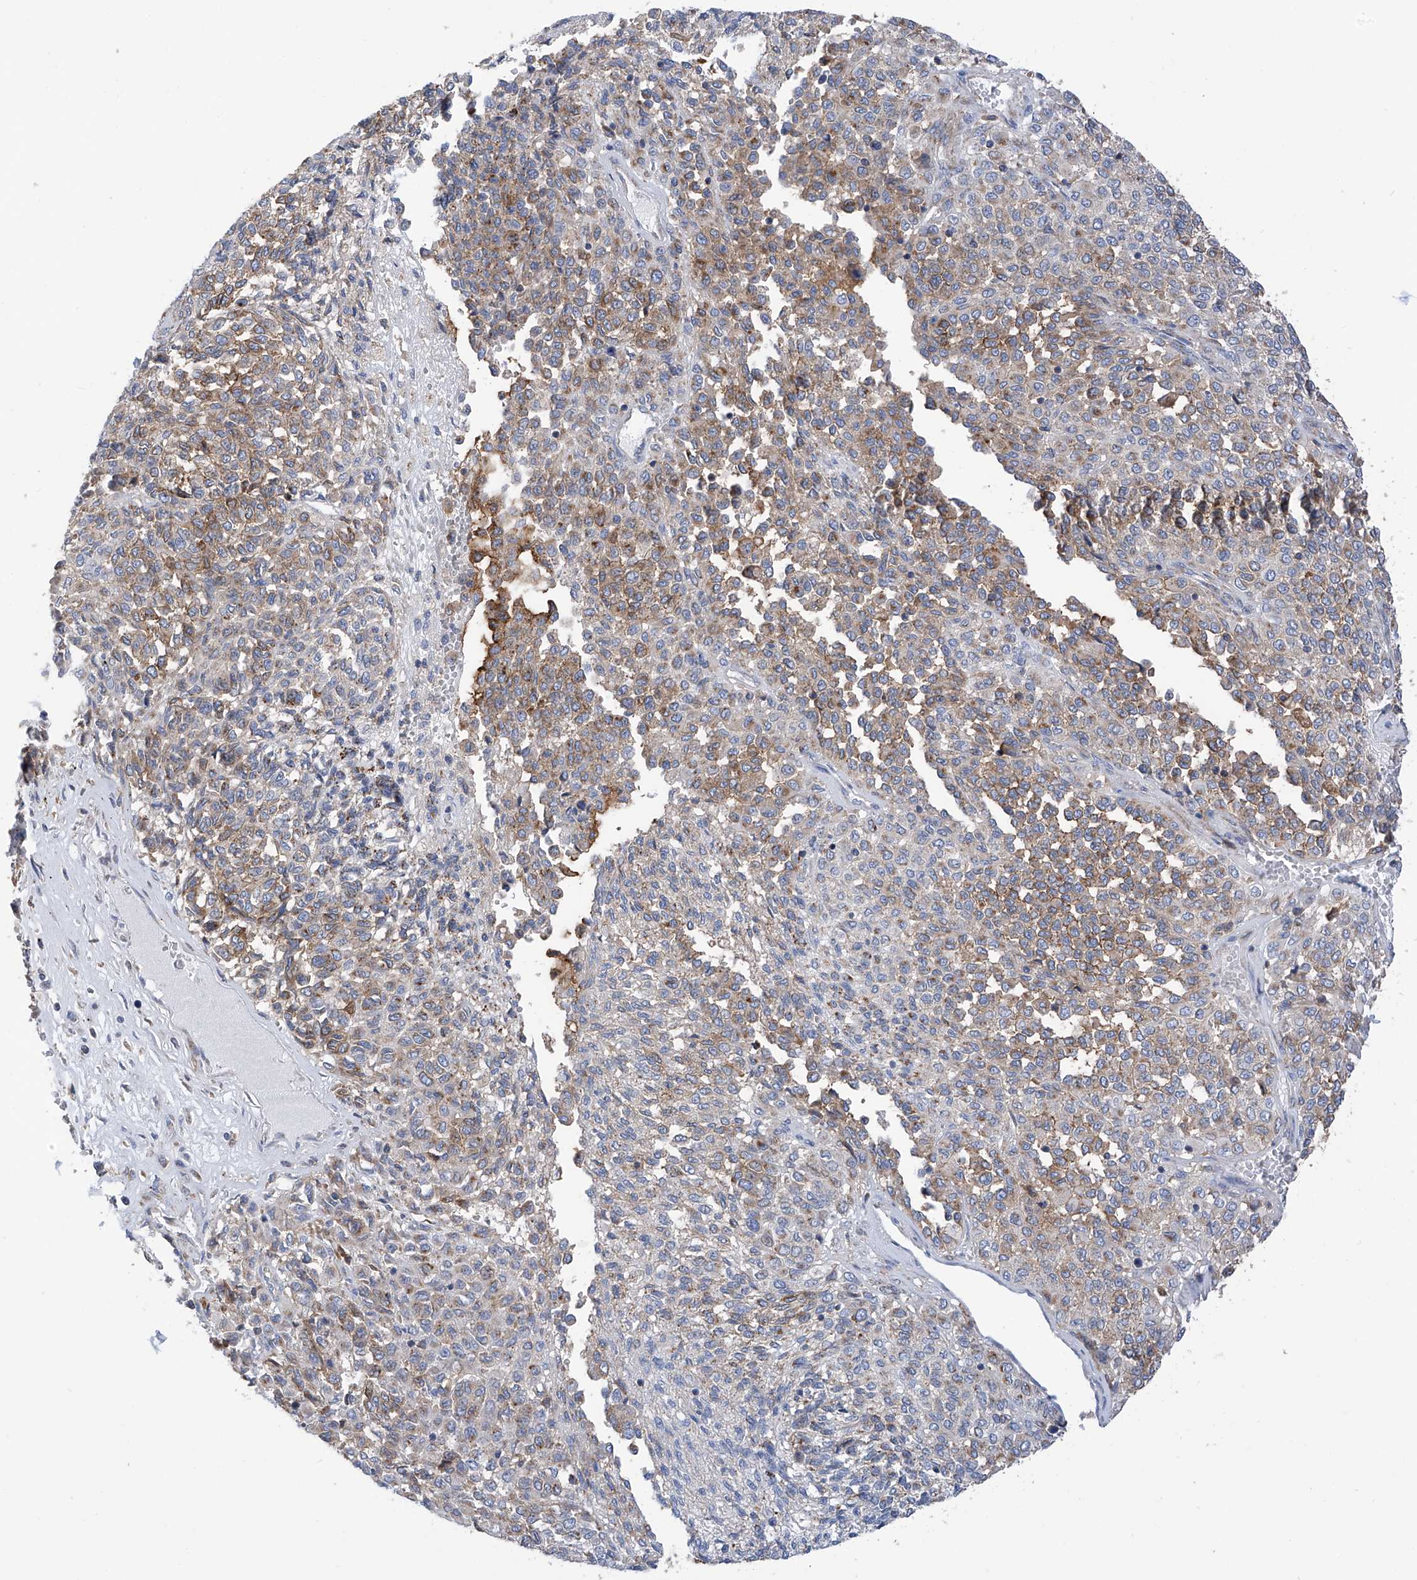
{"staining": {"intensity": "moderate", "quantity": "25%-75%", "location": "cytoplasmic/membranous"}, "tissue": "melanoma", "cell_type": "Tumor cells", "image_type": "cancer", "snomed": [{"axis": "morphology", "description": "Malignant melanoma, Metastatic site"}, {"axis": "topography", "description": "Pancreas"}], "caption": "DAB (3,3'-diaminobenzidine) immunohistochemical staining of malignant melanoma (metastatic site) displays moderate cytoplasmic/membranous protein staining in approximately 25%-75% of tumor cells.", "gene": "P2RX7", "patient": {"sex": "female", "age": 30}}